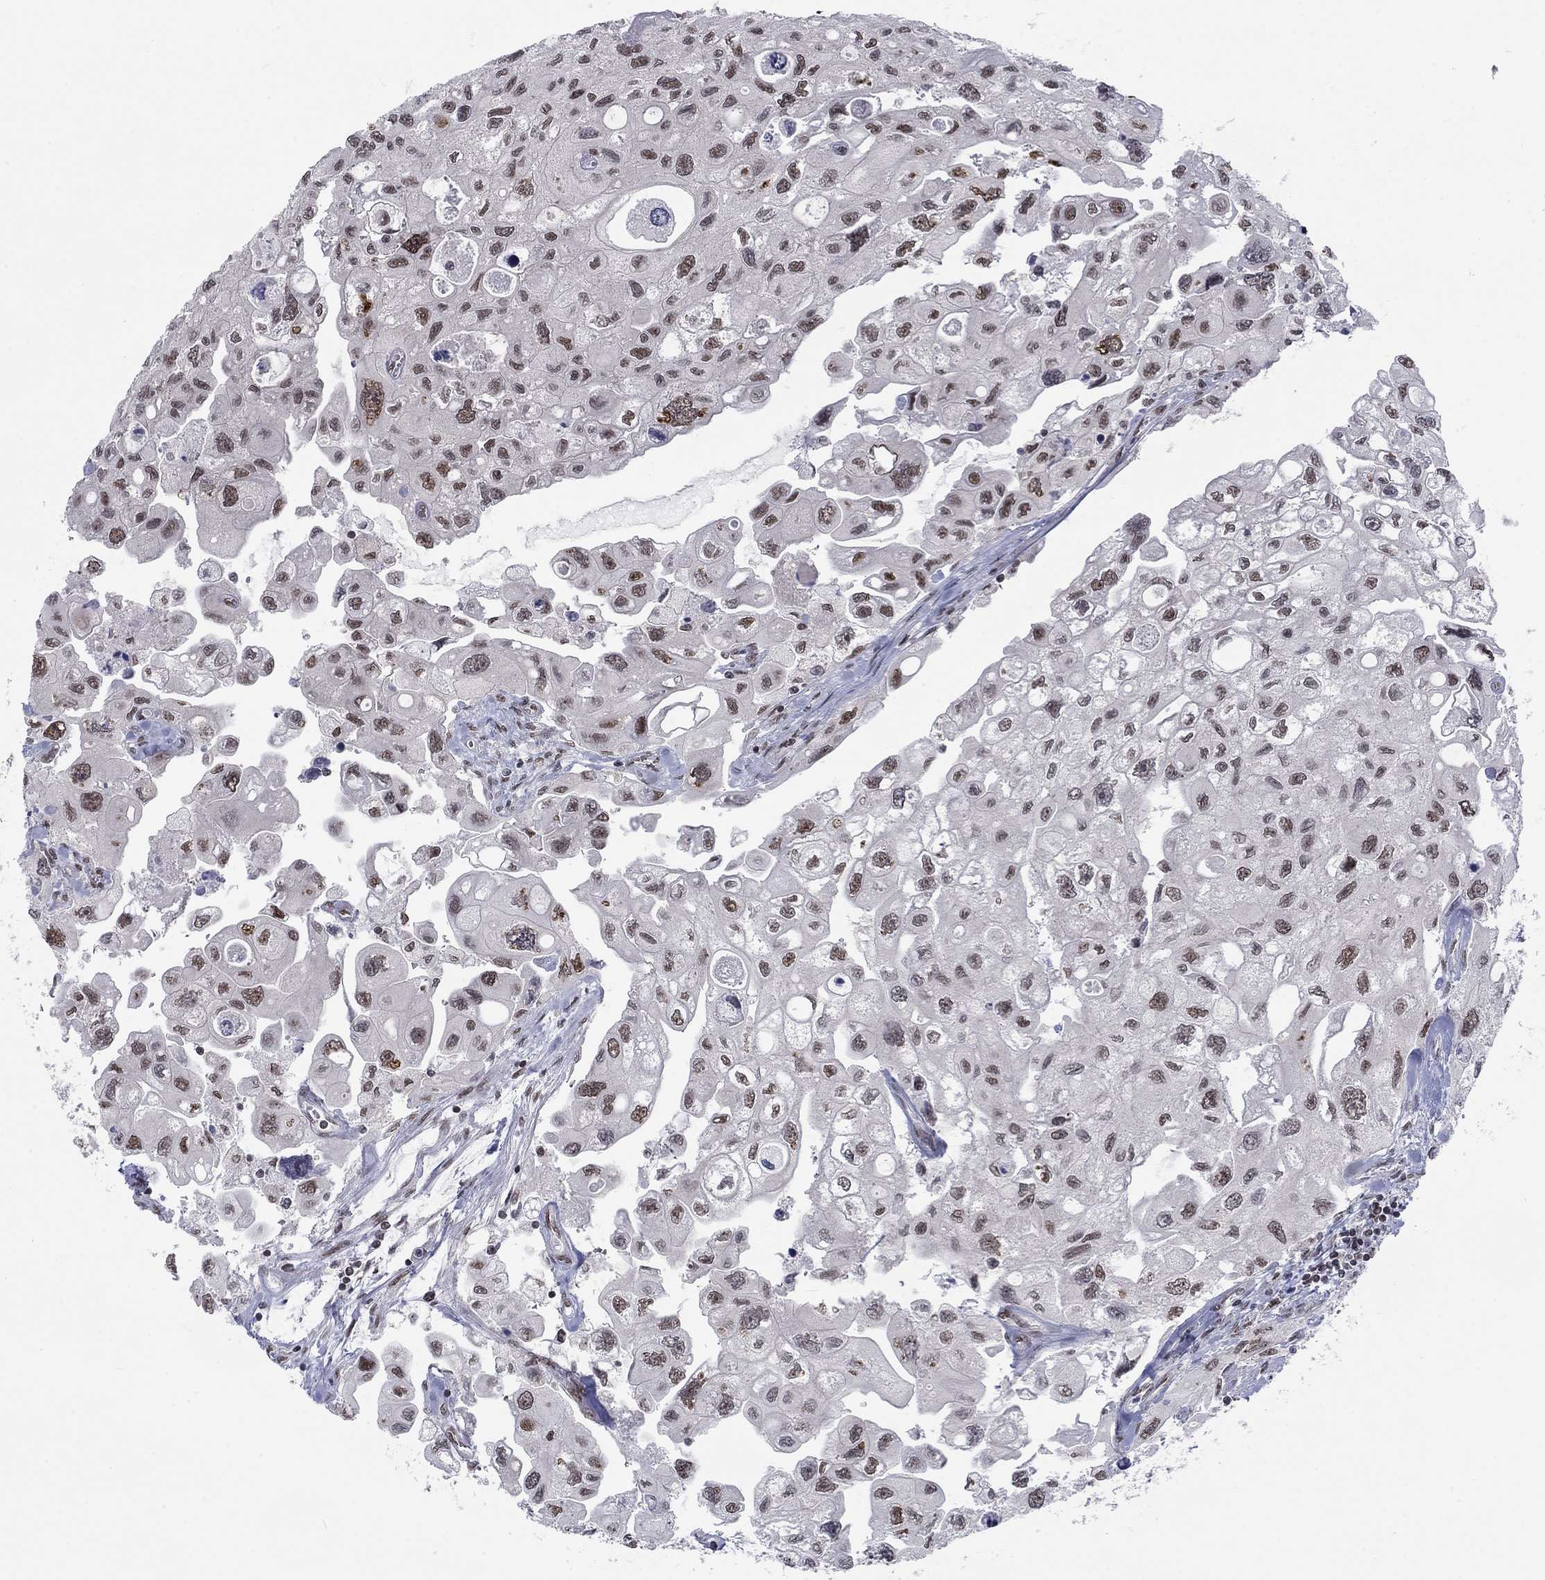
{"staining": {"intensity": "moderate", "quantity": "25%-75%", "location": "nuclear"}, "tissue": "urothelial cancer", "cell_type": "Tumor cells", "image_type": "cancer", "snomed": [{"axis": "morphology", "description": "Urothelial carcinoma, High grade"}, {"axis": "topography", "description": "Urinary bladder"}], "caption": "Moderate nuclear protein expression is present in about 25%-75% of tumor cells in urothelial cancer. Ihc stains the protein in brown and the nuclei are stained blue.", "gene": "FYTTD1", "patient": {"sex": "male", "age": 59}}